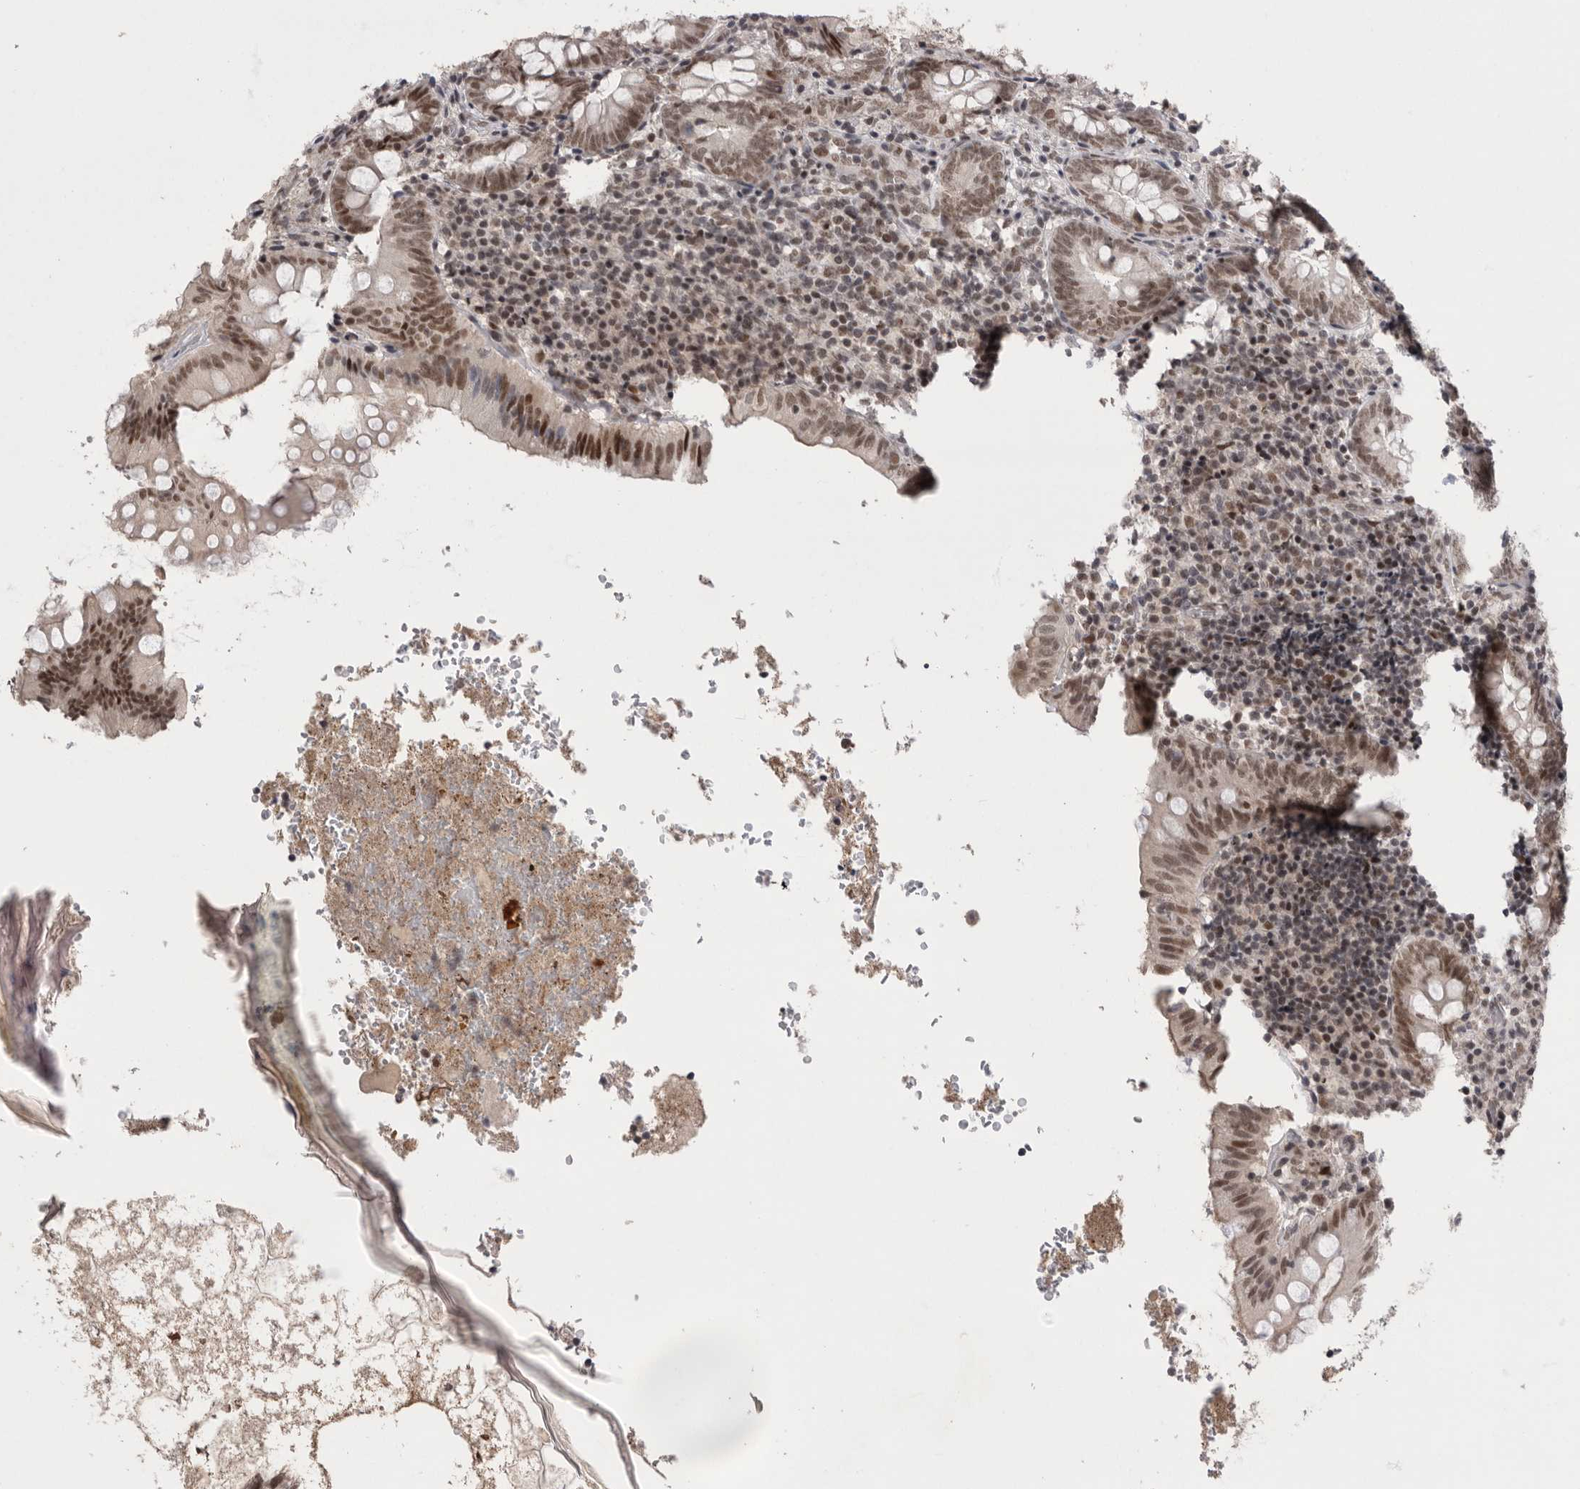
{"staining": {"intensity": "moderate", "quantity": ">75%", "location": "nuclear"}, "tissue": "appendix", "cell_type": "Glandular cells", "image_type": "normal", "snomed": [{"axis": "morphology", "description": "Normal tissue, NOS"}, {"axis": "topography", "description": "Appendix"}], "caption": "A brown stain shows moderate nuclear expression of a protein in glandular cells of benign human appendix. (DAB = brown stain, brightfield microscopy at high magnification).", "gene": "POU5F1", "patient": {"sex": "male", "age": 8}}